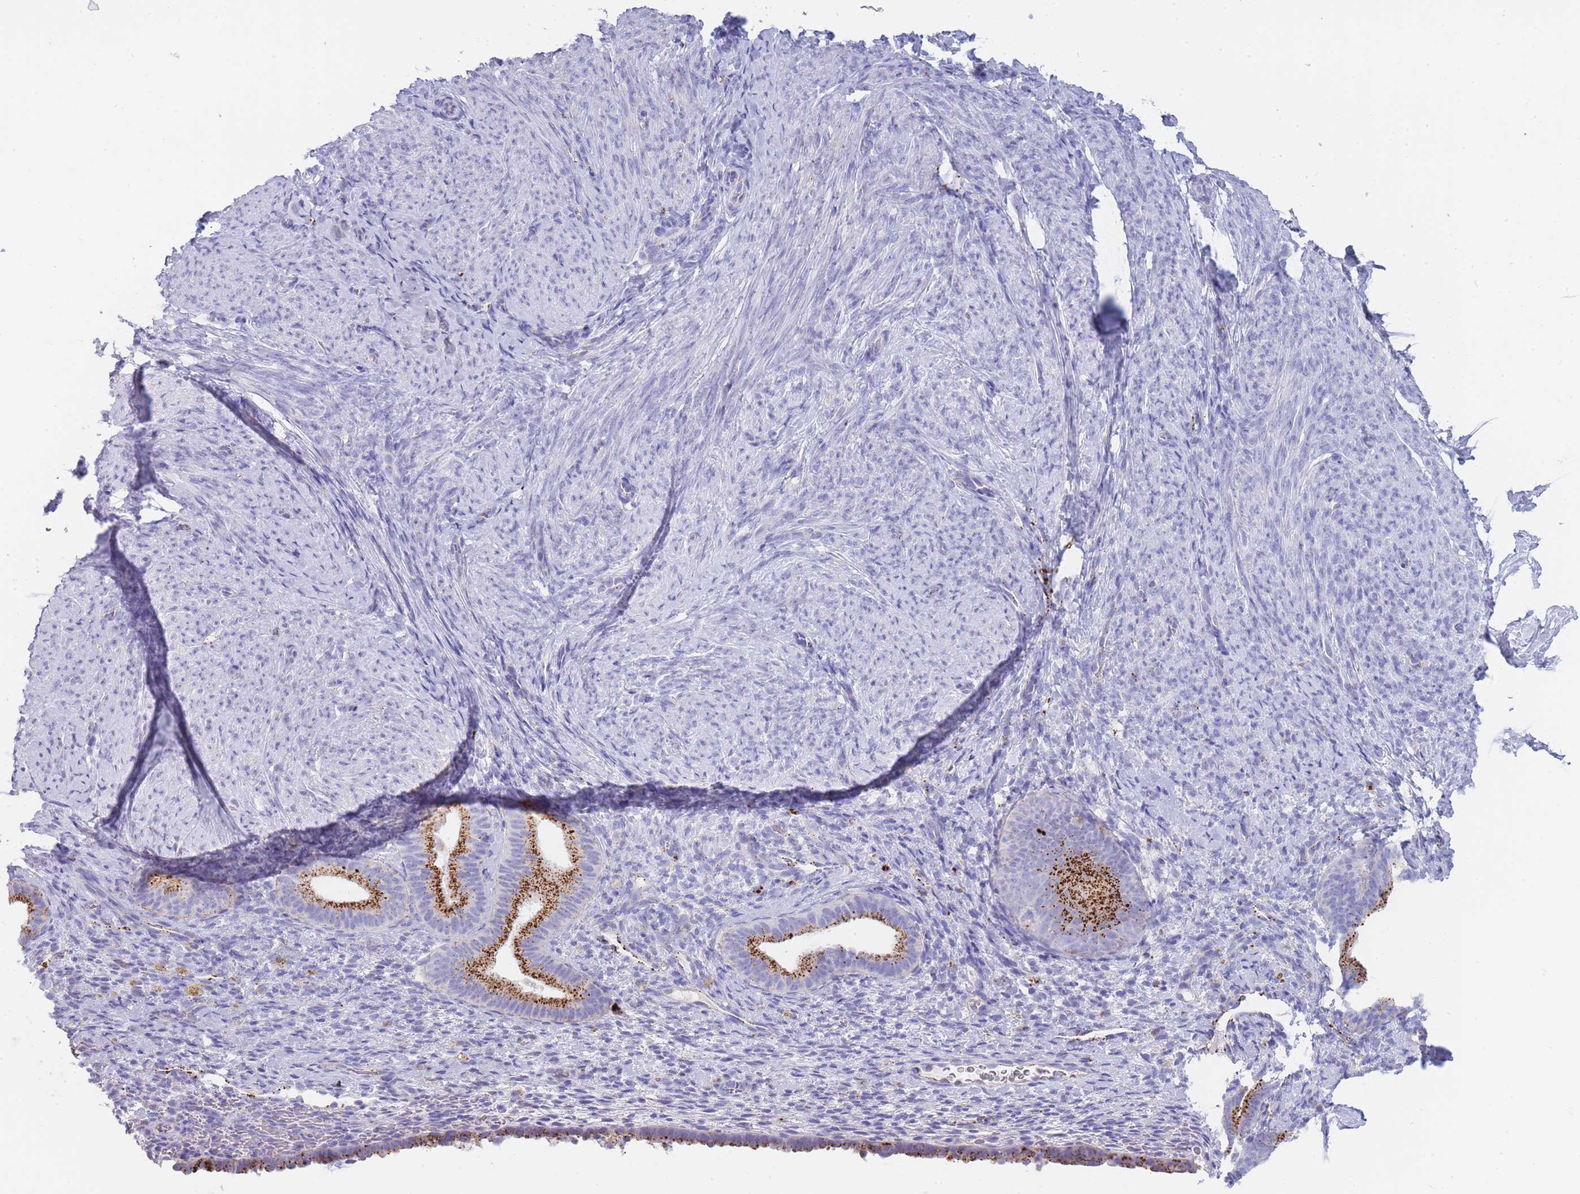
{"staining": {"intensity": "negative", "quantity": "none", "location": "none"}, "tissue": "endometrium", "cell_type": "Cells in endometrial stroma", "image_type": "normal", "snomed": [{"axis": "morphology", "description": "Normal tissue, NOS"}, {"axis": "topography", "description": "Endometrium"}], "caption": "A high-resolution image shows IHC staining of unremarkable endometrium, which shows no significant positivity in cells in endometrial stroma.", "gene": "GAA", "patient": {"sex": "female", "age": 65}}